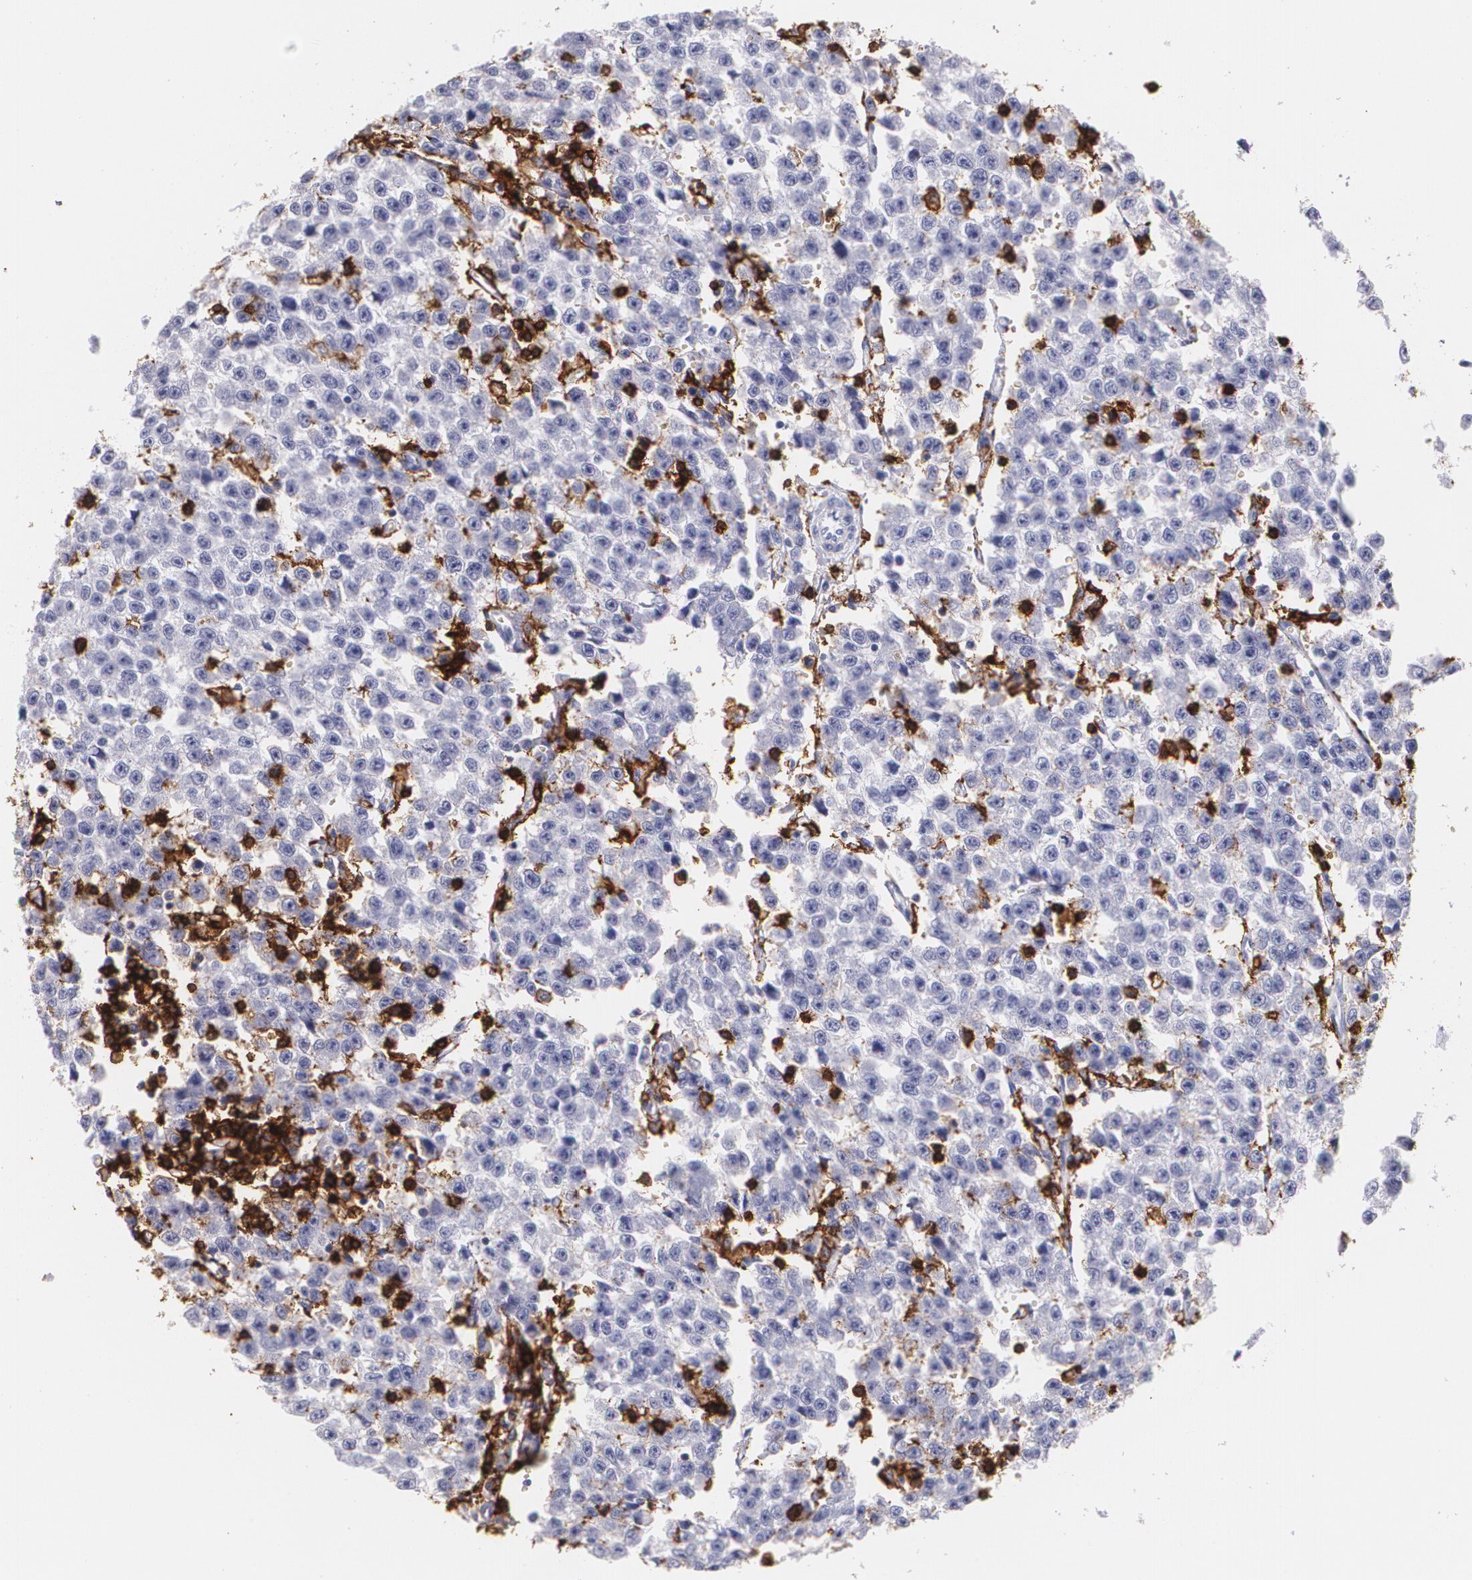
{"staining": {"intensity": "negative", "quantity": "none", "location": "none"}, "tissue": "testis cancer", "cell_type": "Tumor cells", "image_type": "cancer", "snomed": [{"axis": "morphology", "description": "Seminoma, NOS"}, {"axis": "topography", "description": "Testis"}], "caption": "This is a histopathology image of IHC staining of seminoma (testis), which shows no staining in tumor cells.", "gene": "PTPRC", "patient": {"sex": "male", "age": 35}}